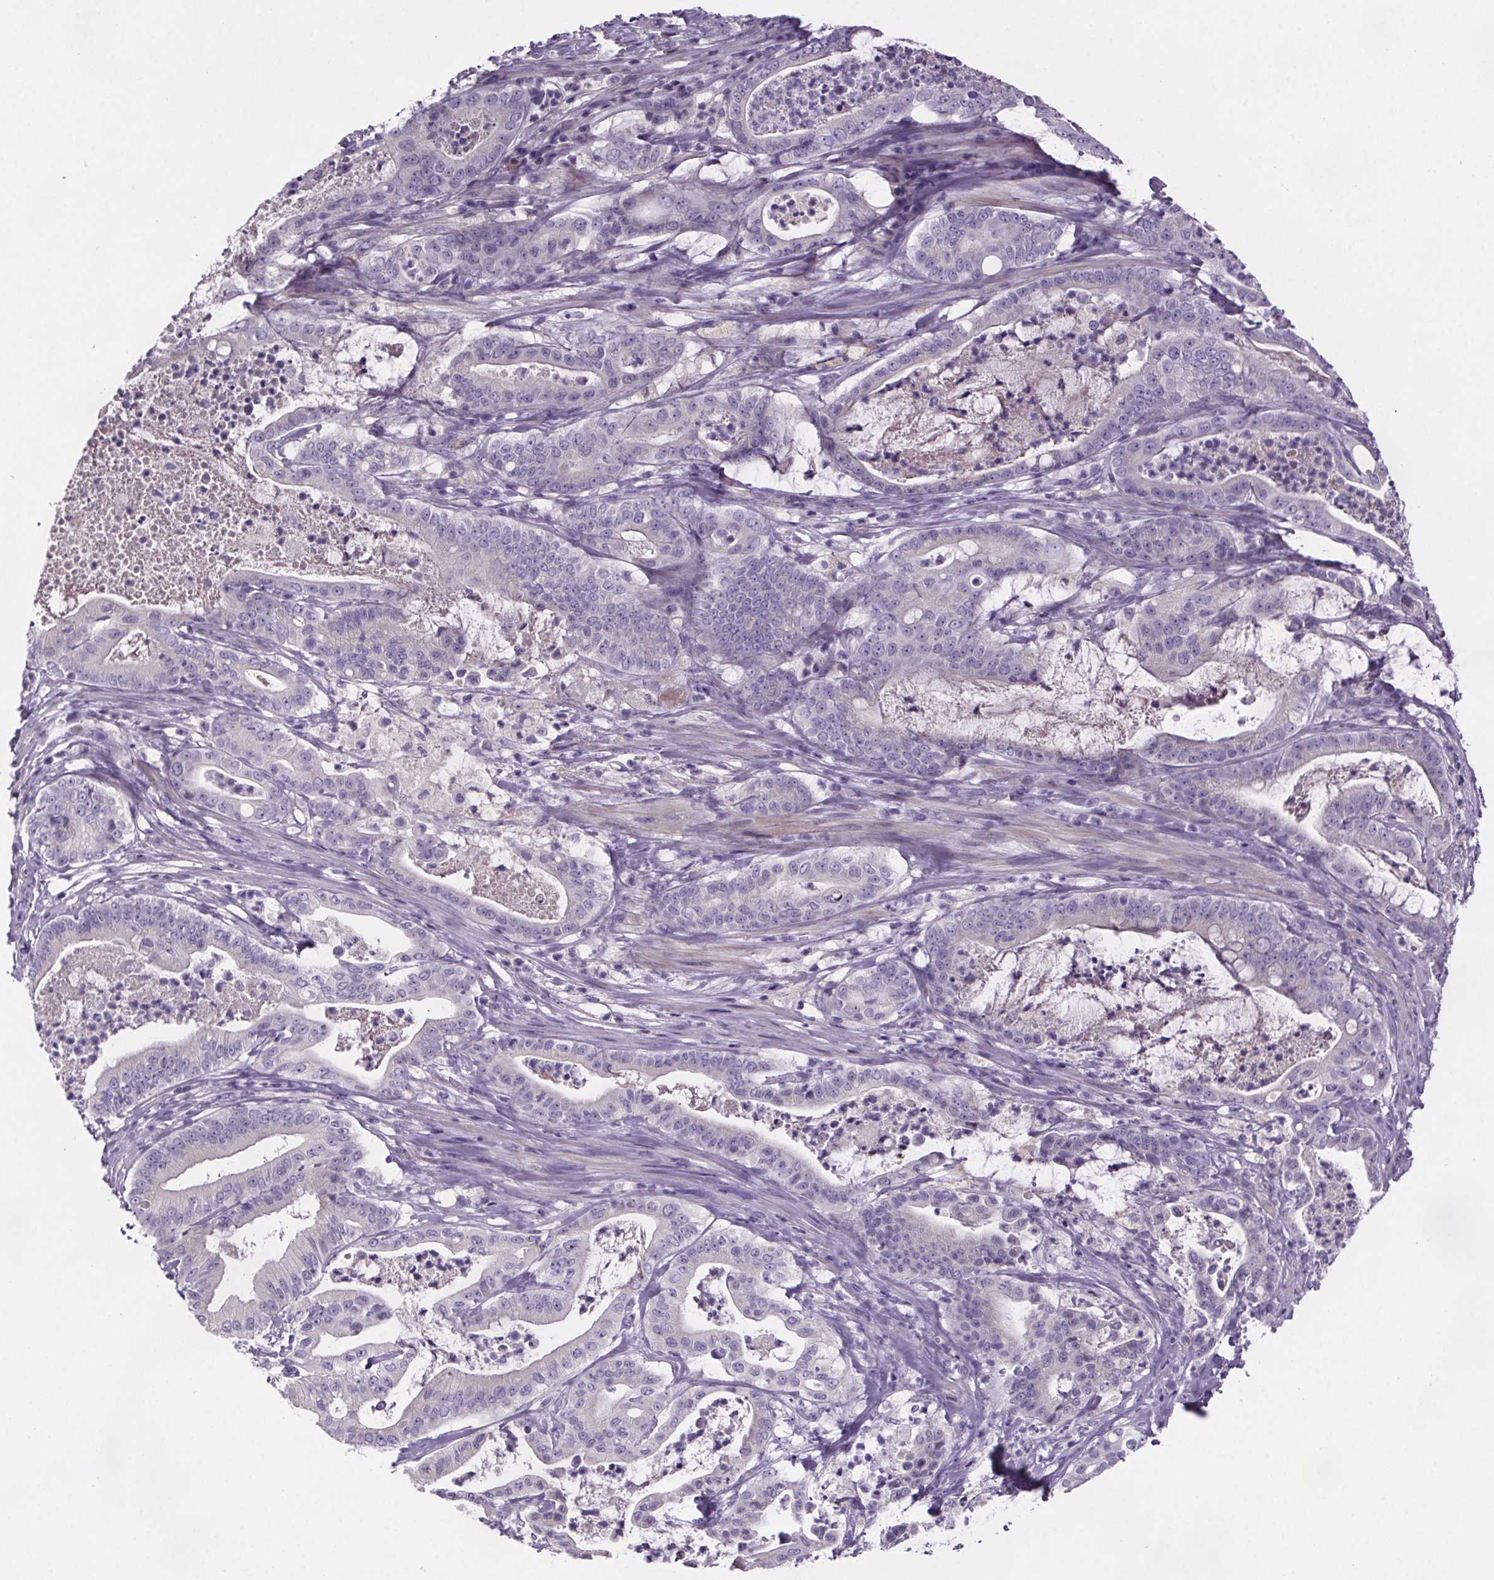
{"staining": {"intensity": "negative", "quantity": "none", "location": "none"}, "tissue": "pancreatic cancer", "cell_type": "Tumor cells", "image_type": "cancer", "snomed": [{"axis": "morphology", "description": "Adenocarcinoma, NOS"}, {"axis": "topography", "description": "Pancreas"}], "caption": "An image of pancreatic cancer (adenocarcinoma) stained for a protein exhibits no brown staining in tumor cells.", "gene": "CUBN", "patient": {"sex": "male", "age": 71}}